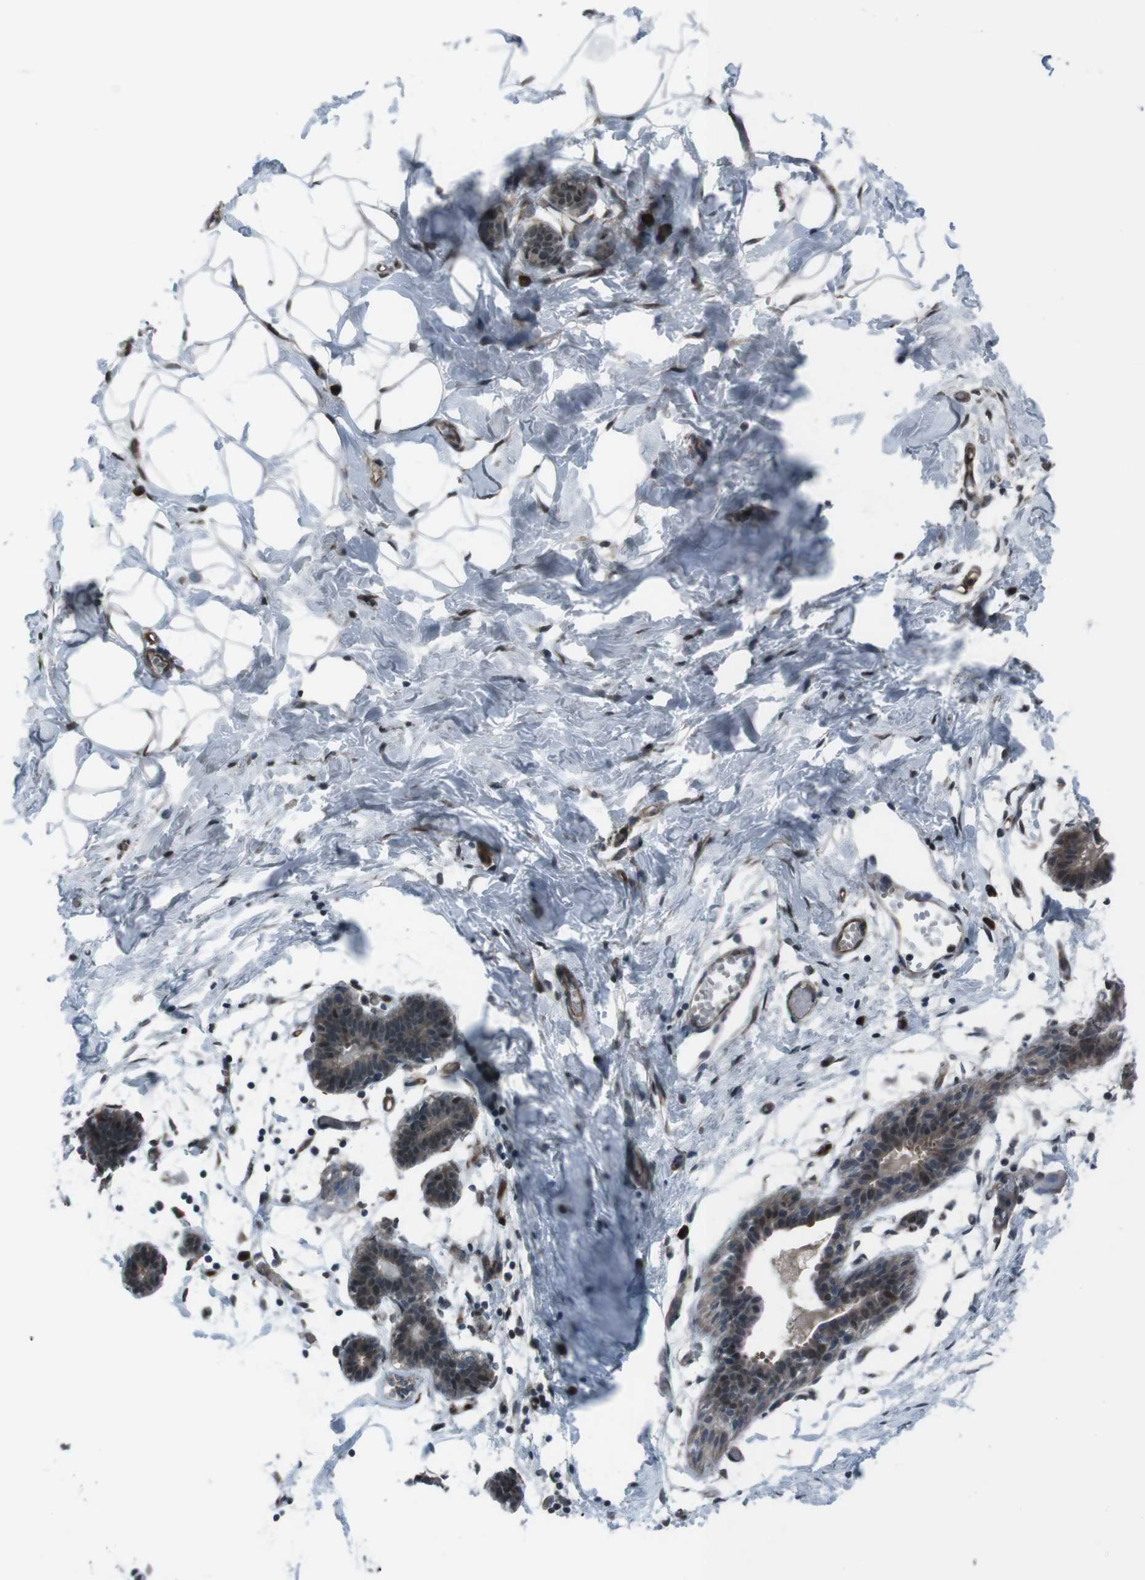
{"staining": {"intensity": "moderate", "quantity": ">75%", "location": "nuclear"}, "tissue": "breast", "cell_type": "Adipocytes", "image_type": "normal", "snomed": [{"axis": "morphology", "description": "Normal tissue, NOS"}, {"axis": "topography", "description": "Breast"}], "caption": "Human breast stained with a brown dye exhibits moderate nuclear positive staining in about >75% of adipocytes.", "gene": "SS18L1", "patient": {"sex": "female", "age": 27}}